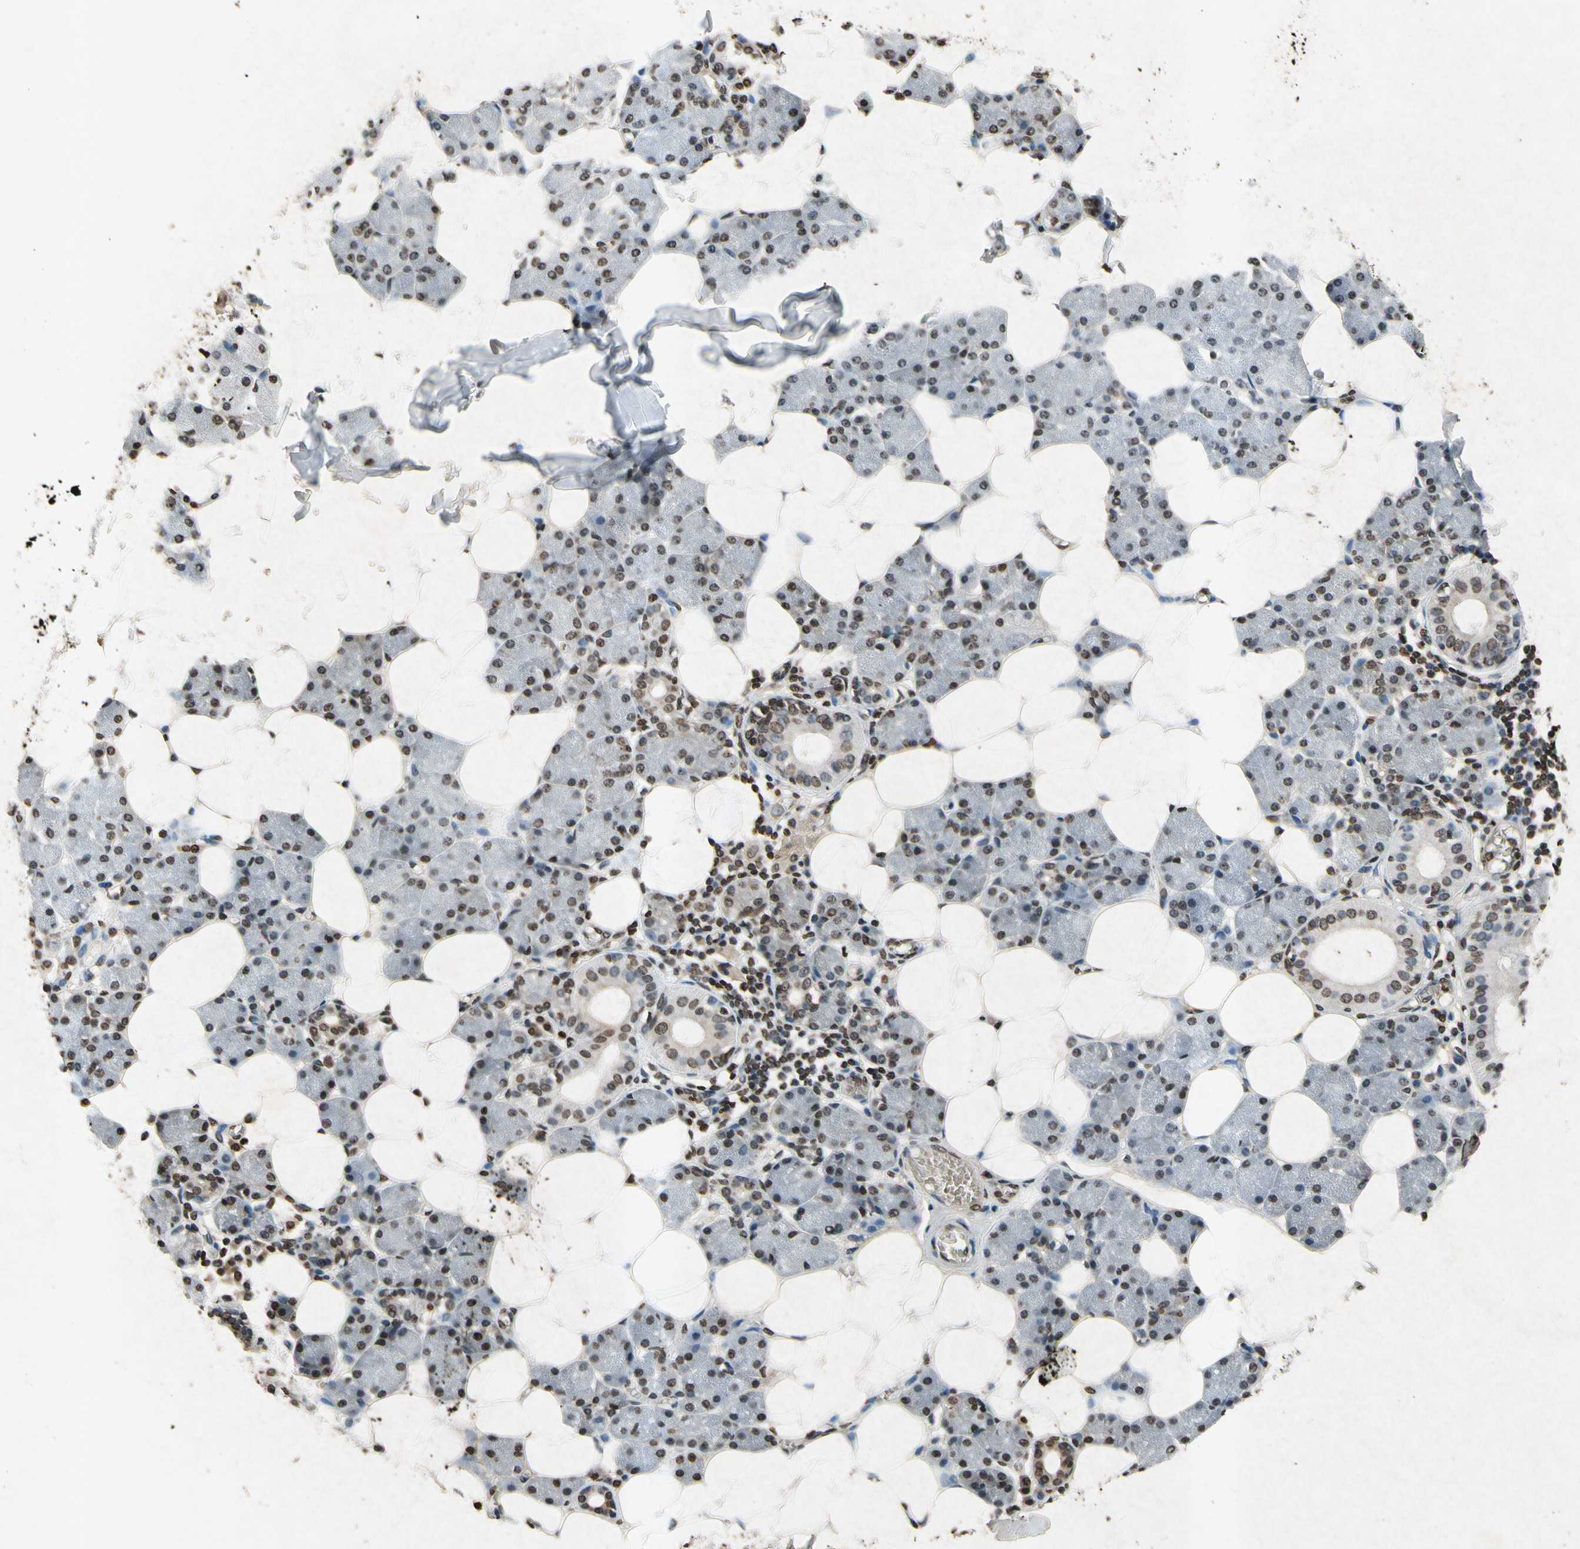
{"staining": {"intensity": "moderate", "quantity": "25%-75%", "location": "cytoplasmic/membranous,nuclear"}, "tissue": "salivary gland", "cell_type": "Glandular cells", "image_type": "normal", "snomed": [{"axis": "morphology", "description": "Normal tissue, NOS"}, {"axis": "morphology", "description": "Adenoma, NOS"}, {"axis": "topography", "description": "Salivary gland"}], "caption": "Protein analysis of benign salivary gland reveals moderate cytoplasmic/membranous,nuclear positivity in about 25%-75% of glandular cells.", "gene": "HOXB3", "patient": {"sex": "female", "age": 32}}